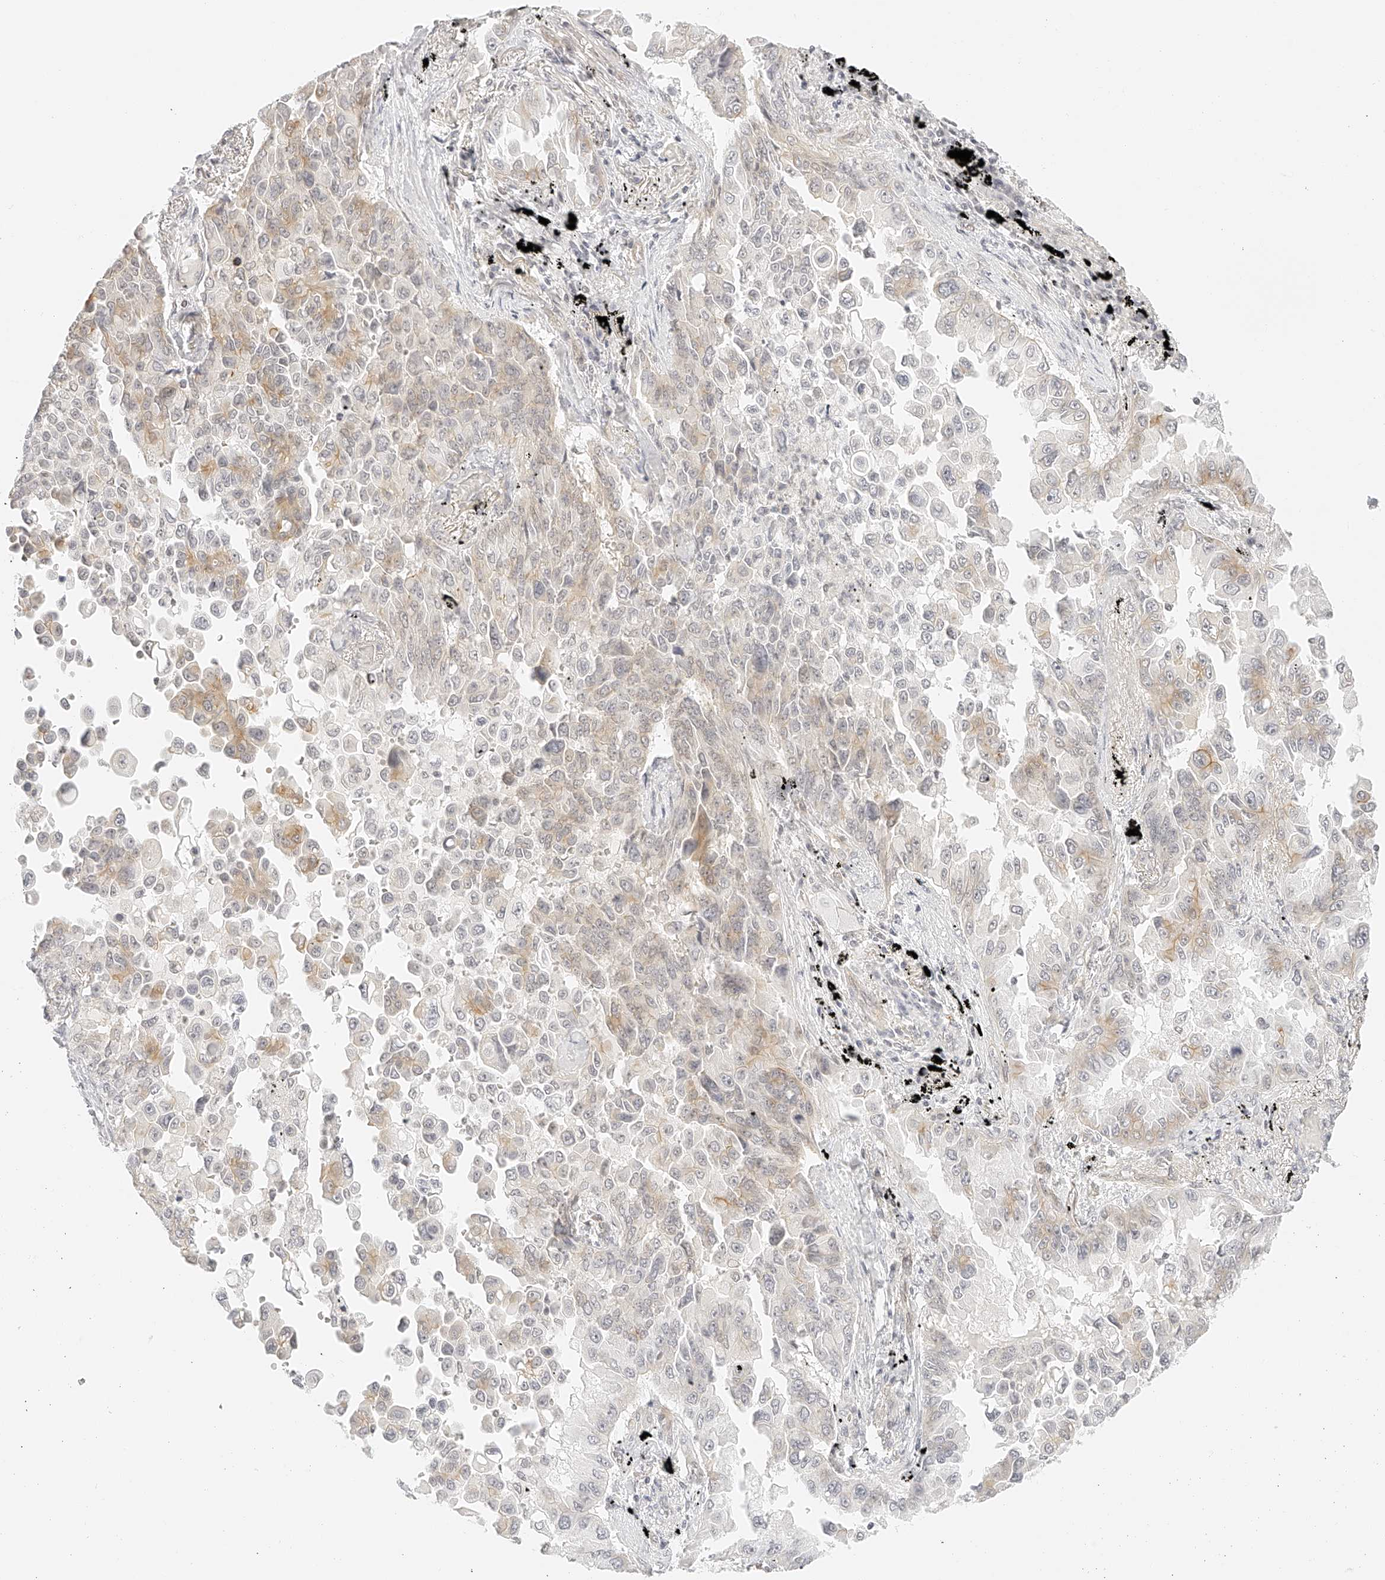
{"staining": {"intensity": "weak", "quantity": "<25%", "location": "cytoplasmic/membranous"}, "tissue": "lung cancer", "cell_type": "Tumor cells", "image_type": "cancer", "snomed": [{"axis": "morphology", "description": "Adenocarcinoma, NOS"}, {"axis": "topography", "description": "Lung"}], "caption": "IHC of lung adenocarcinoma shows no staining in tumor cells.", "gene": "ZFP69", "patient": {"sex": "female", "age": 67}}